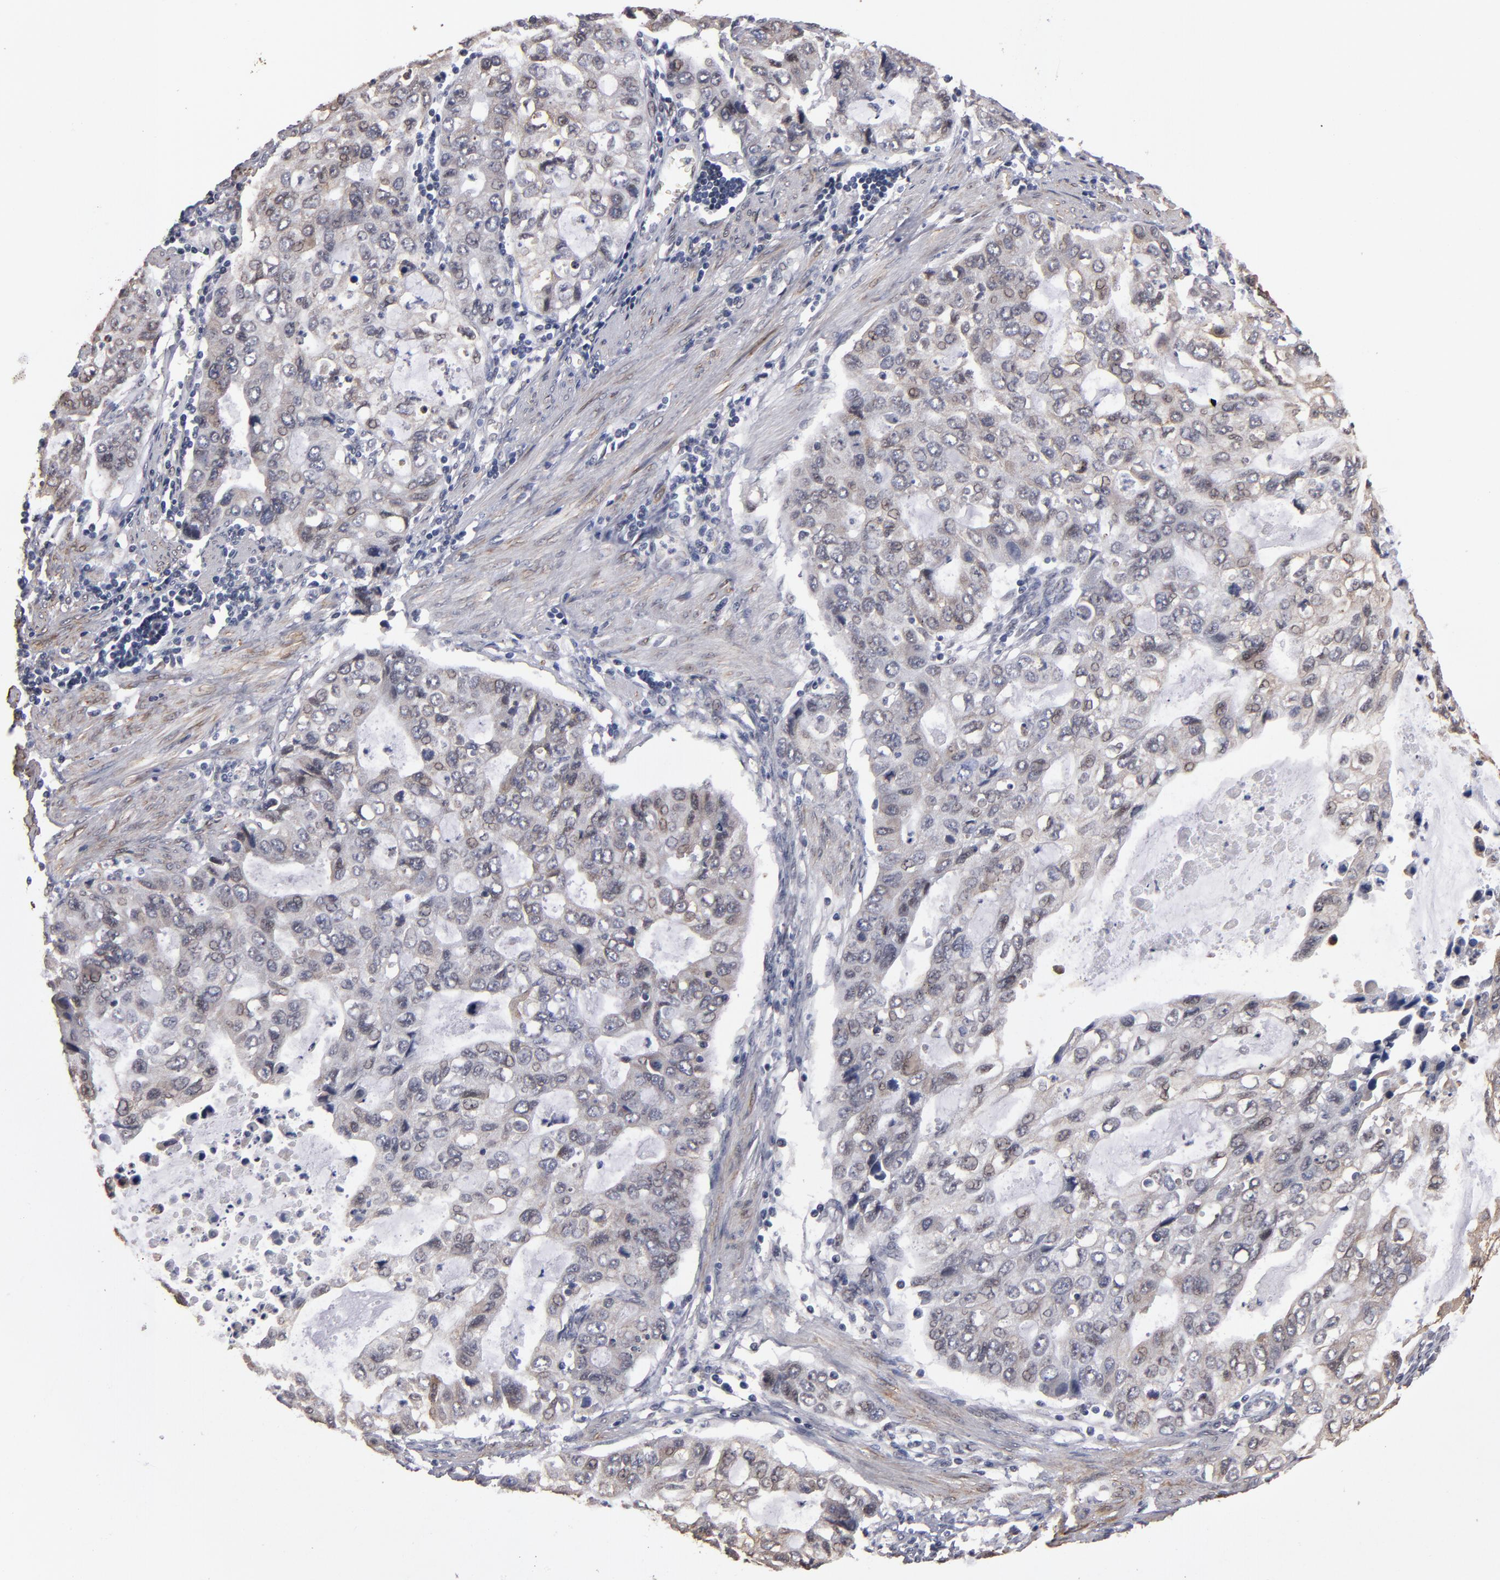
{"staining": {"intensity": "weak", "quantity": "25%-75%", "location": "cytoplasmic/membranous,nuclear"}, "tissue": "stomach cancer", "cell_type": "Tumor cells", "image_type": "cancer", "snomed": [{"axis": "morphology", "description": "Adenocarcinoma, NOS"}, {"axis": "topography", "description": "Stomach, upper"}], "caption": "Weak cytoplasmic/membranous and nuclear positivity is present in about 25%-75% of tumor cells in adenocarcinoma (stomach). Using DAB (brown) and hematoxylin (blue) stains, captured at high magnification using brightfield microscopy.", "gene": "PGRMC1", "patient": {"sex": "female", "age": 52}}